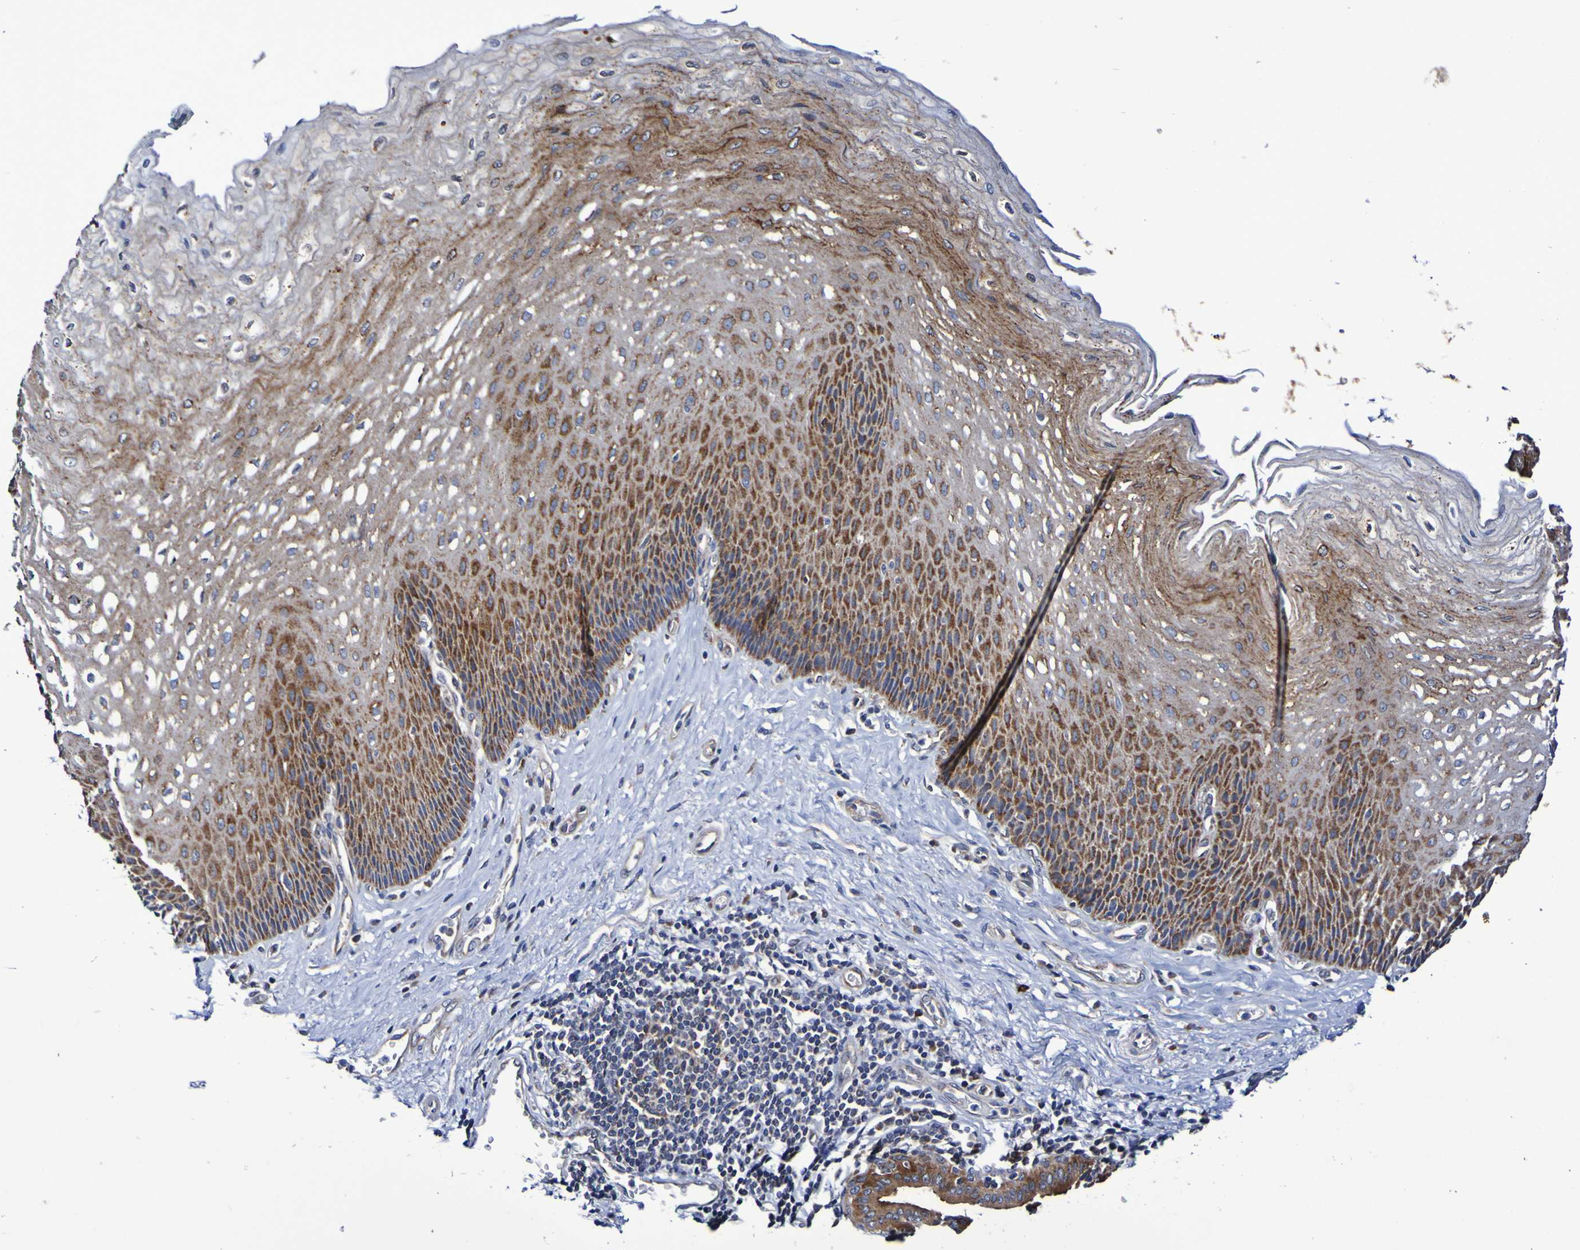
{"staining": {"intensity": "strong", "quantity": "25%-75%", "location": "cytoplasmic/membranous"}, "tissue": "esophagus", "cell_type": "Squamous epithelial cells", "image_type": "normal", "snomed": [{"axis": "morphology", "description": "Normal tissue, NOS"}, {"axis": "topography", "description": "Esophagus"}], "caption": "Immunohistochemical staining of unremarkable esophagus displays high levels of strong cytoplasmic/membranous expression in approximately 25%-75% of squamous epithelial cells.", "gene": "GJB1", "patient": {"sex": "female", "age": 72}}